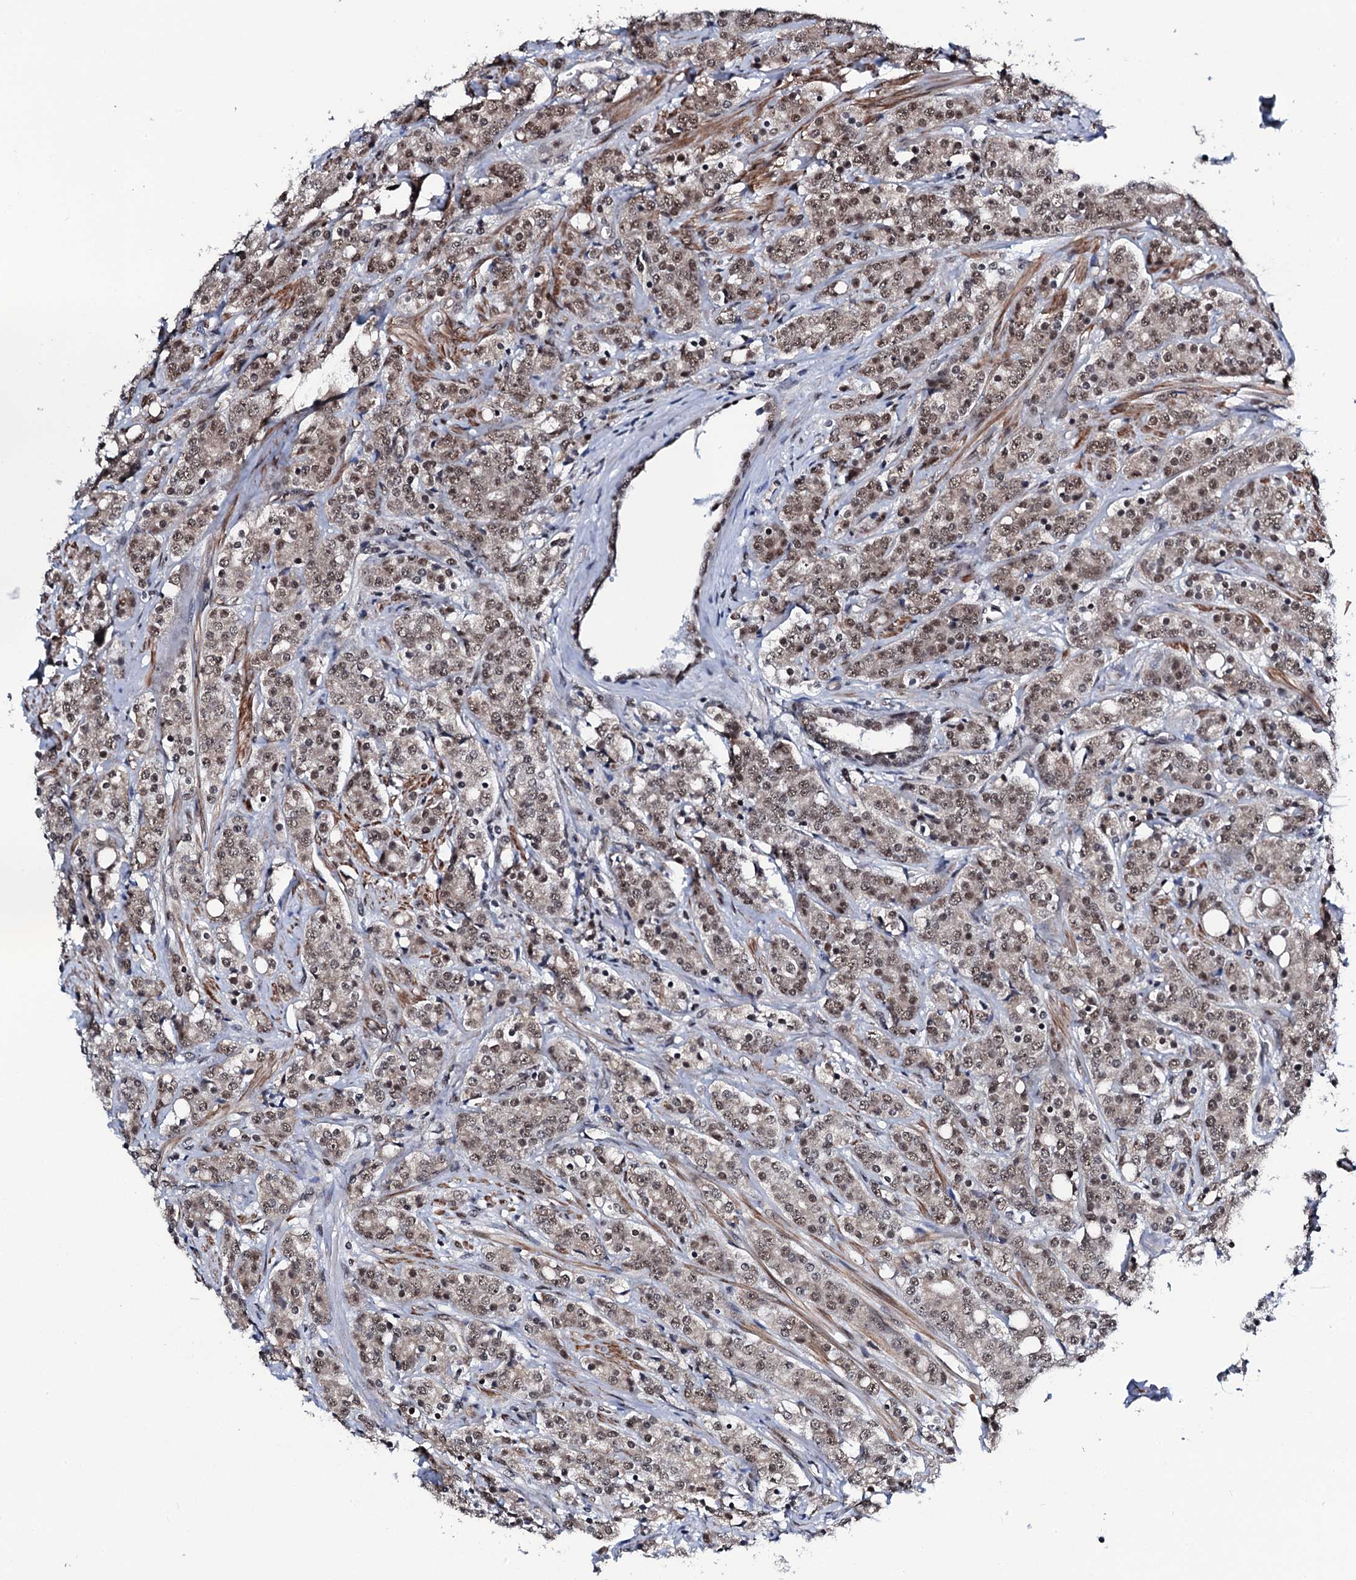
{"staining": {"intensity": "moderate", "quantity": ">75%", "location": "nuclear"}, "tissue": "prostate cancer", "cell_type": "Tumor cells", "image_type": "cancer", "snomed": [{"axis": "morphology", "description": "Adenocarcinoma, High grade"}, {"axis": "topography", "description": "Prostate"}], "caption": "DAB immunohistochemical staining of human adenocarcinoma (high-grade) (prostate) shows moderate nuclear protein staining in approximately >75% of tumor cells.", "gene": "CWC15", "patient": {"sex": "male", "age": 62}}